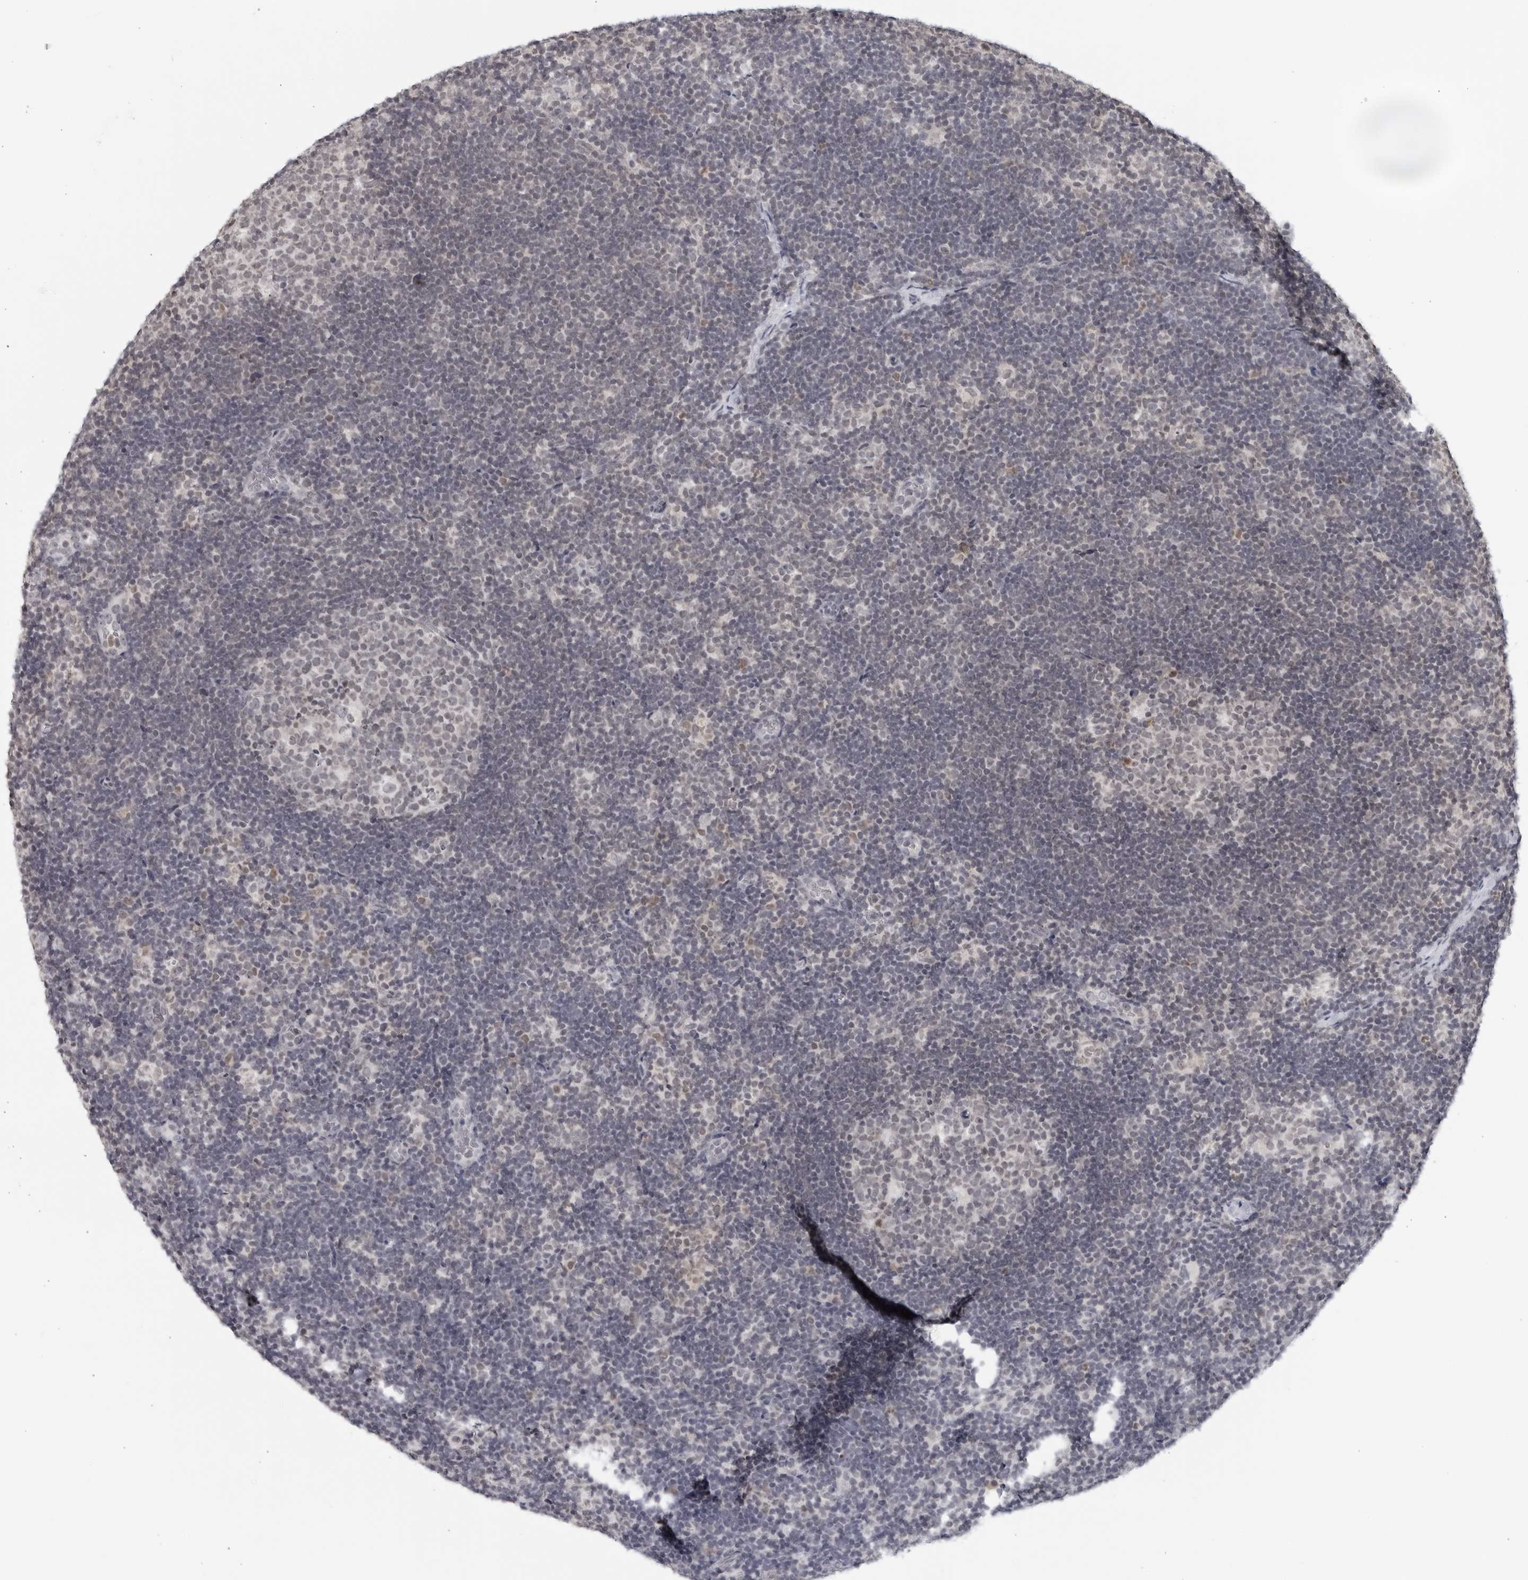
{"staining": {"intensity": "negative", "quantity": "none", "location": "none"}, "tissue": "lymph node", "cell_type": "Germinal center cells", "image_type": "normal", "snomed": [{"axis": "morphology", "description": "Normal tissue, NOS"}, {"axis": "topography", "description": "Lymph node"}], "caption": "IHC of unremarkable human lymph node displays no positivity in germinal center cells. (DAB (3,3'-diaminobenzidine) IHC visualized using brightfield microscopy, high magnification).", "gene": "RAB11FIP3", "patient": {"sex": "female", "age": 22}}